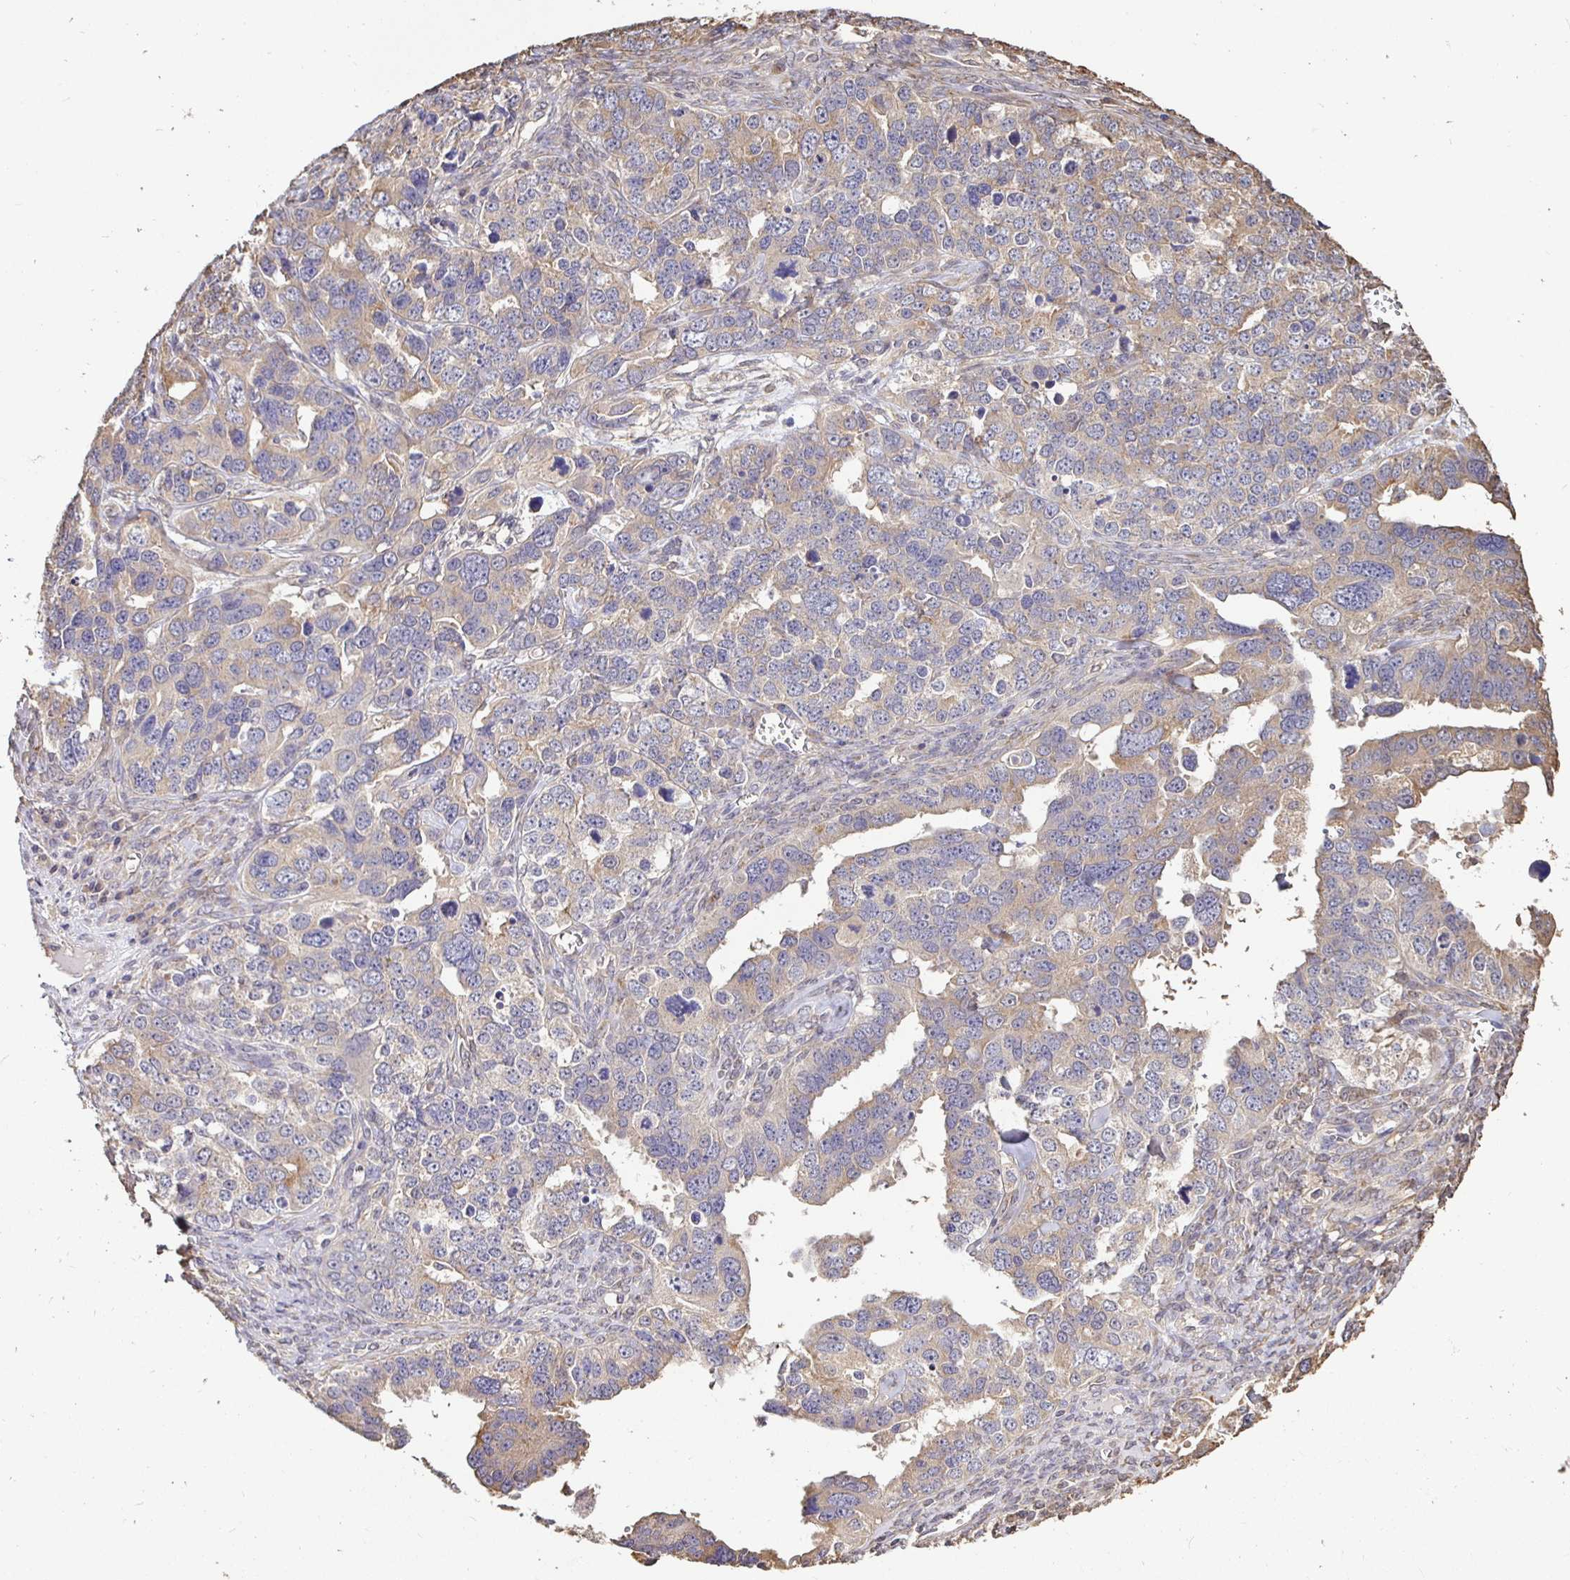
{"staining": {"intensity": "weak", "quantity": "25%-75%", "location": "cytoplasmic/membranous"}, "tissue": "ovarian cancer", "cell_type": "Tumor cells", "image_type": "cancer", "snomed": [{"axis": "morphology", "description": "Cystadenocarcinoma, serous, NOS"}, {"axis": "topography", "description": "Ovary"}], "caption": "The photomicrograph displays immunohistochemical staining of ovarian cancer. There is weak cytoplasmic/membranous positivity is identified in approximately 25%-75% of tumor cells. The protein of interest is stained brown, and the nuclei are stained in blue (DAB (3,3'-diaminobenzidine) IHC with brightfield microscopy, high magnification).", "gene": "MAPK8IP3", "patient": {"sex": "female", "age": 76}}